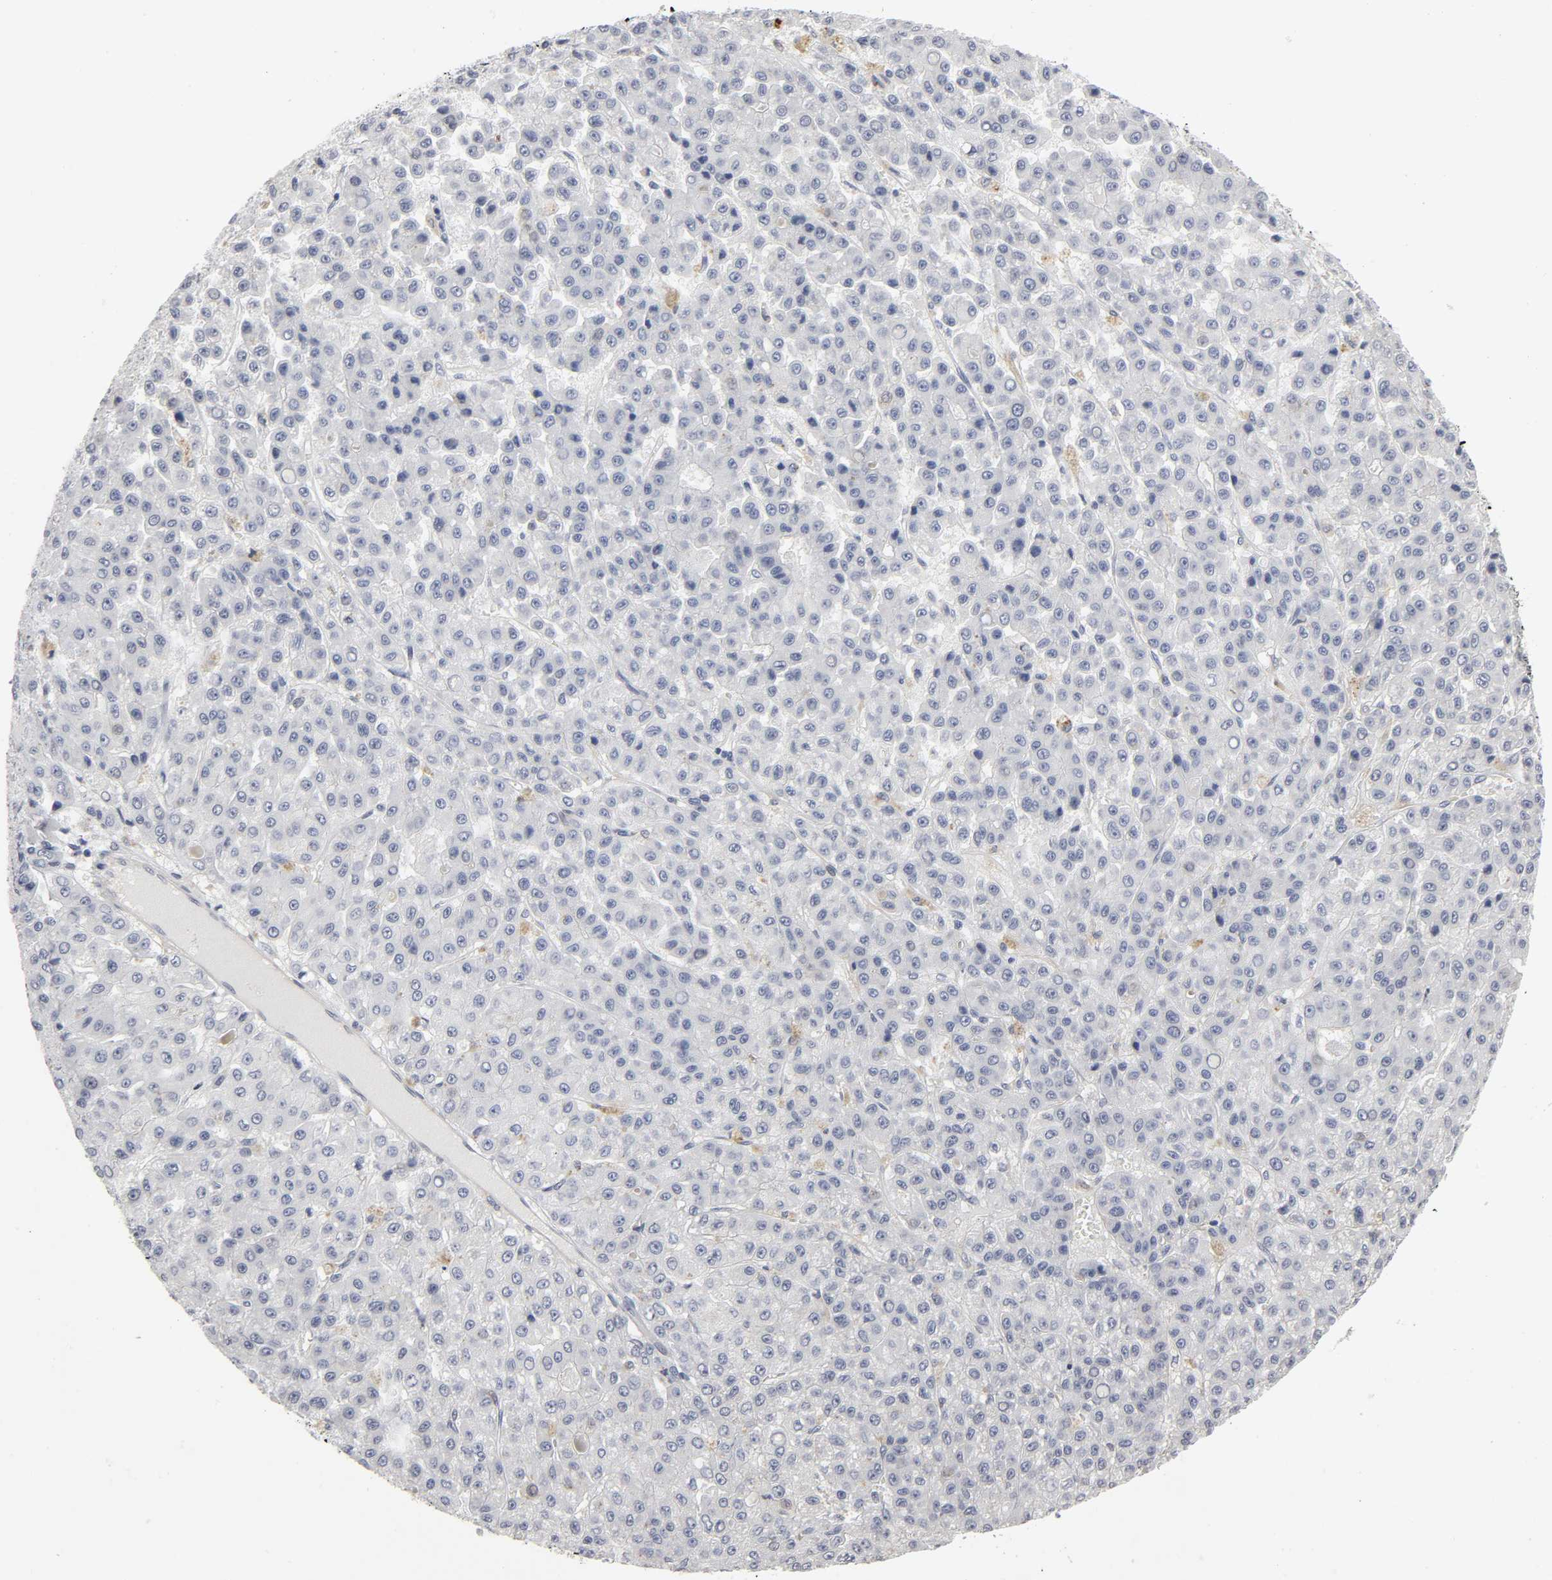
{"staining": {"intensity": "negative", "quantity": "none", "location": "none"}, "tissue": "liver cancer", "cell_type": "Tumor cells", "image_type": "cancer", "snomed": [{"axis": "morphology", "description": "Carcinoma, Hepatocellular, NOS"}, {"axis": "topography", "description": "Liver"}], "caption": "Immunohistochemical staining of human hepatocellular carcinoma (liver) displays no significant positivity in tumor cells.", "gene": "PDLIM3", "patient": {"sex": "male", "age": 70}}